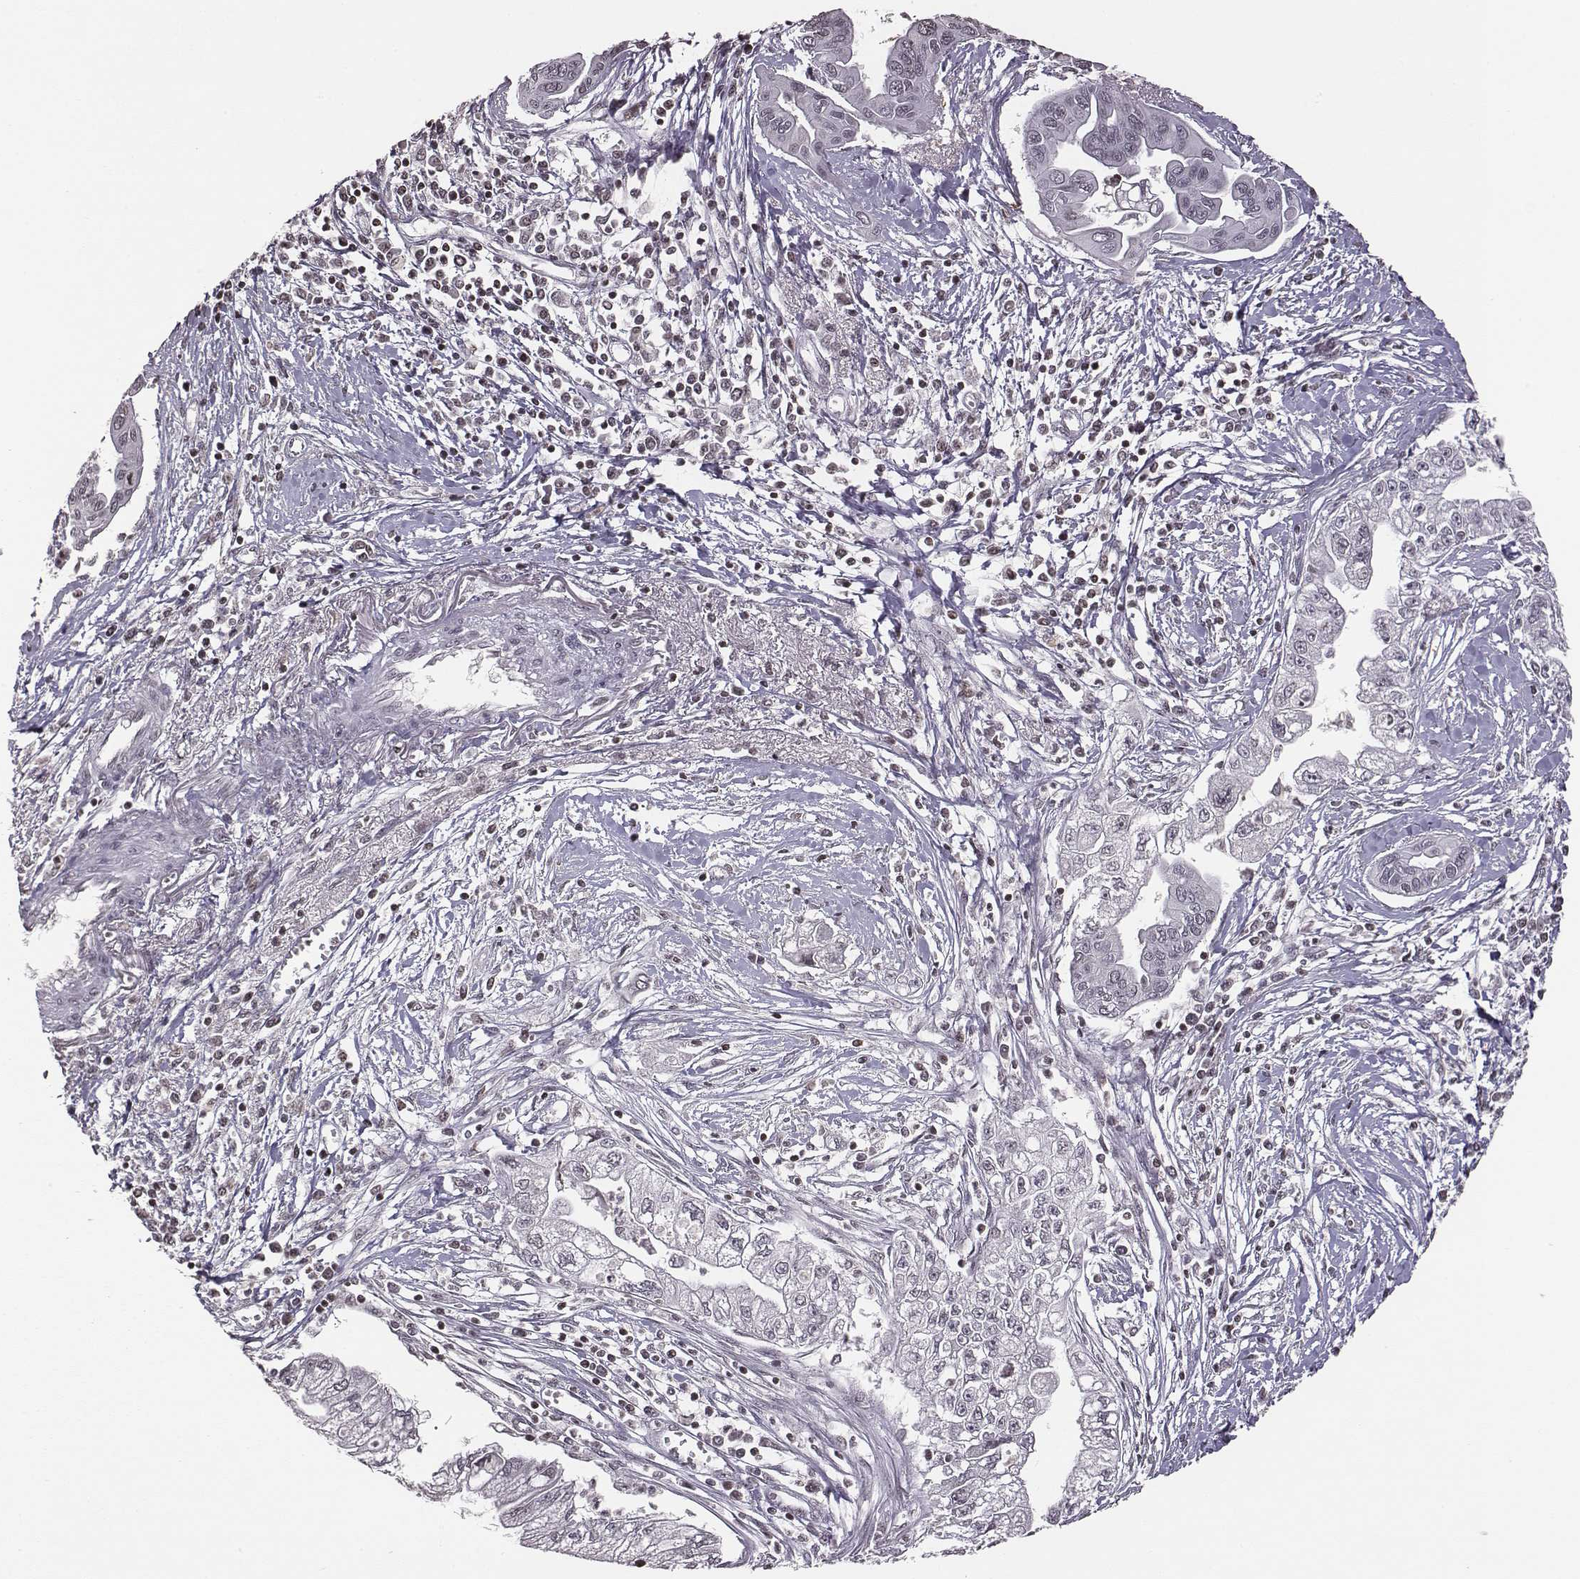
{"staining": {"intensity": "negative", "quantity": "none", "location": "none"}, "tissue": "pancreatic cancer", "cell_type": "Tumor cells", "image_type": "cancer", "snomed": [{"axis": "morphology", "description": "Adenocarcinoma, NOS"}, {"axis": "topography", "description": "Pancreas"}], "caption": "IHC micrograph of neoplastic tissue: pancreatic adenocarcinoma stained with DAB (3,3'-diaminobenzidine) reveals no significant protein staining in tumor cells.", "gene": "GRM4", "patient": {"sex": "male", "age": 70}}